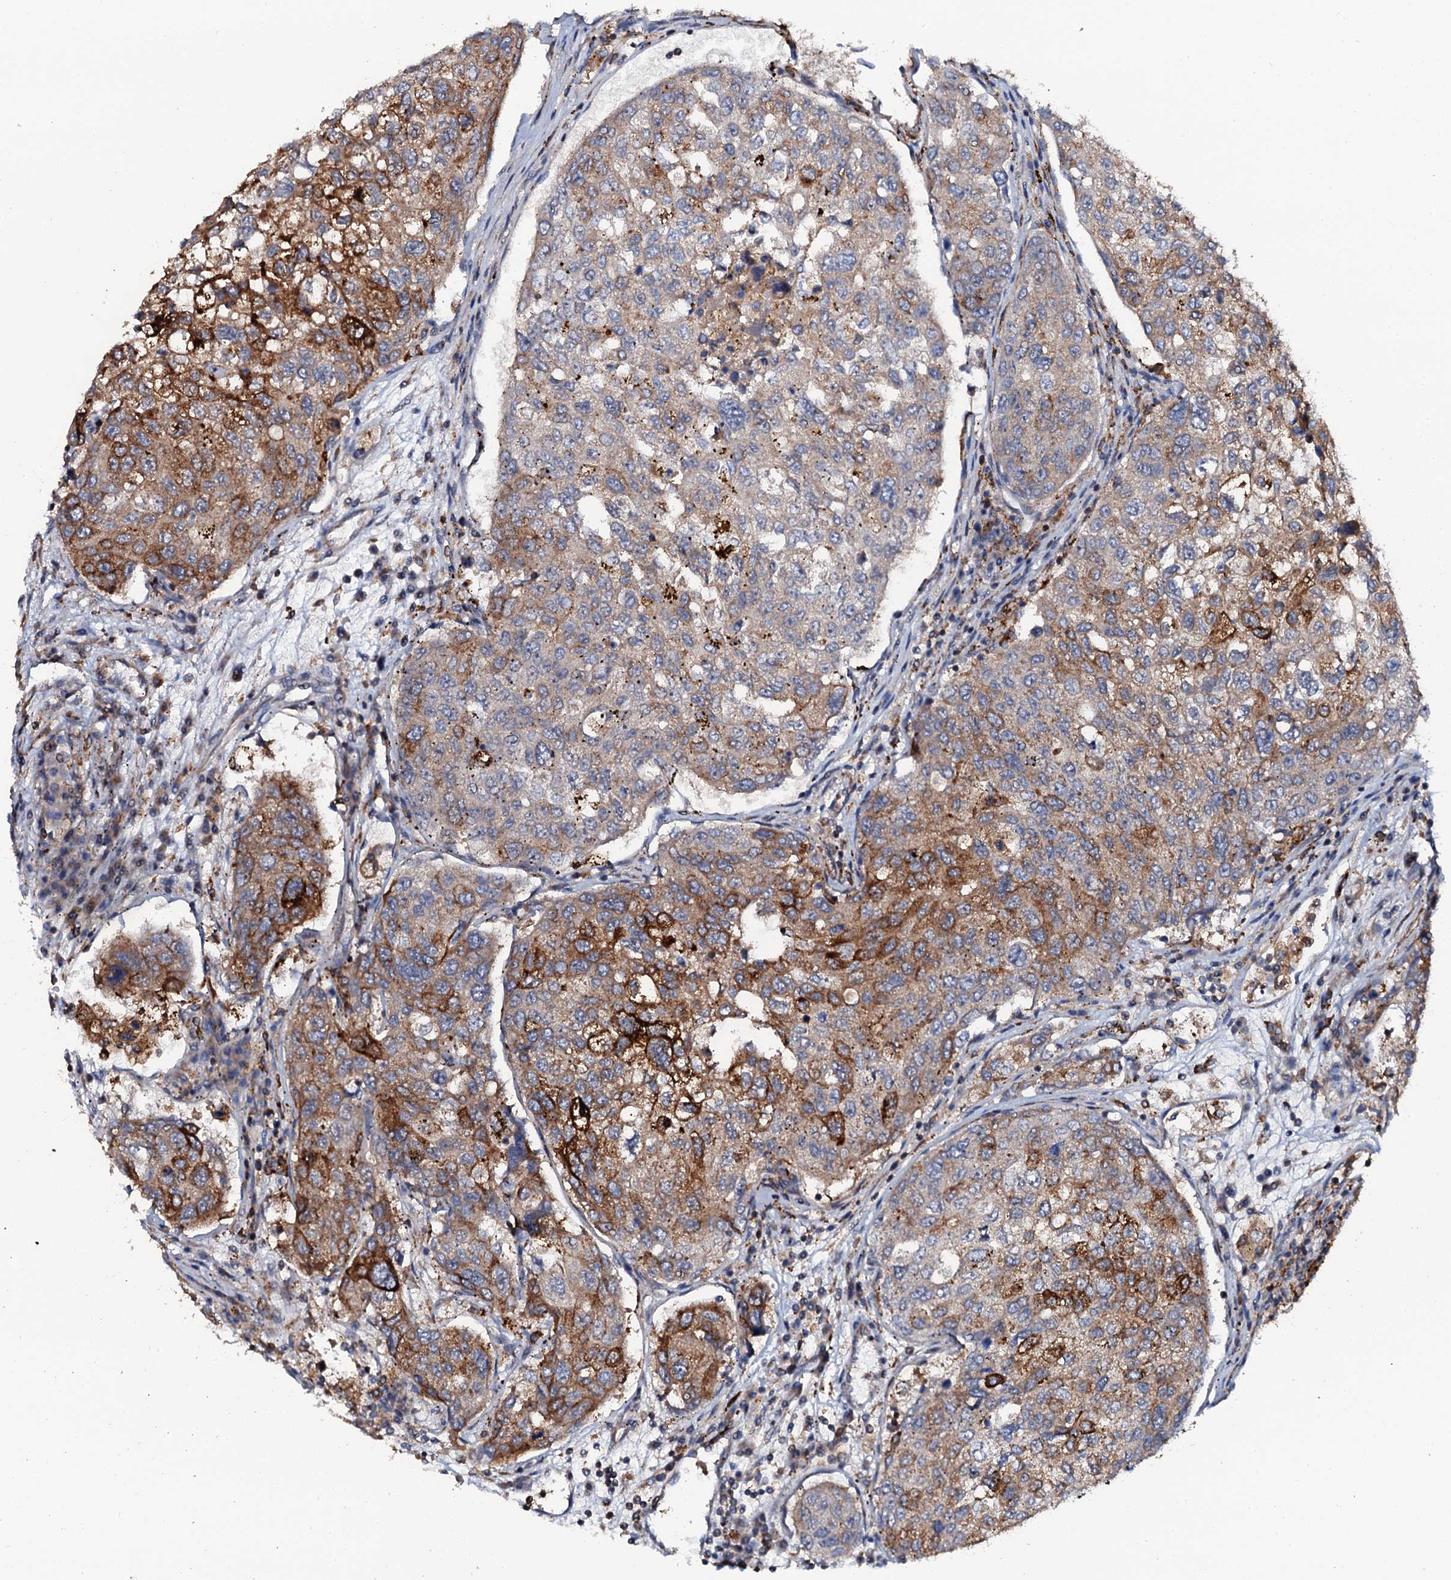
{"staining": {"intensity": "moderate", "quantity": "25%-75%", "location": "cytoplasmic/membranous"}, "tissue": "urothelial cancer", "cell_type": "Tumor cells", "image_type": "cancer", "snomed": [{"axis": "morphology", "description": "Urothelial carcinoma, High grade"}, {"axis": "topography", "description": "Lymph node"}, {"axis": "topography", "description": "Urinary bladder"}], "caption": "About 25%-75% of tumor cells in urothelial cancer show moderate cytoplasmic/membranous protein positivity as visualized by brown immunohistochemical staining.", "gene": "VAMP8", "patient": {"sex": "male", "age": 51}}